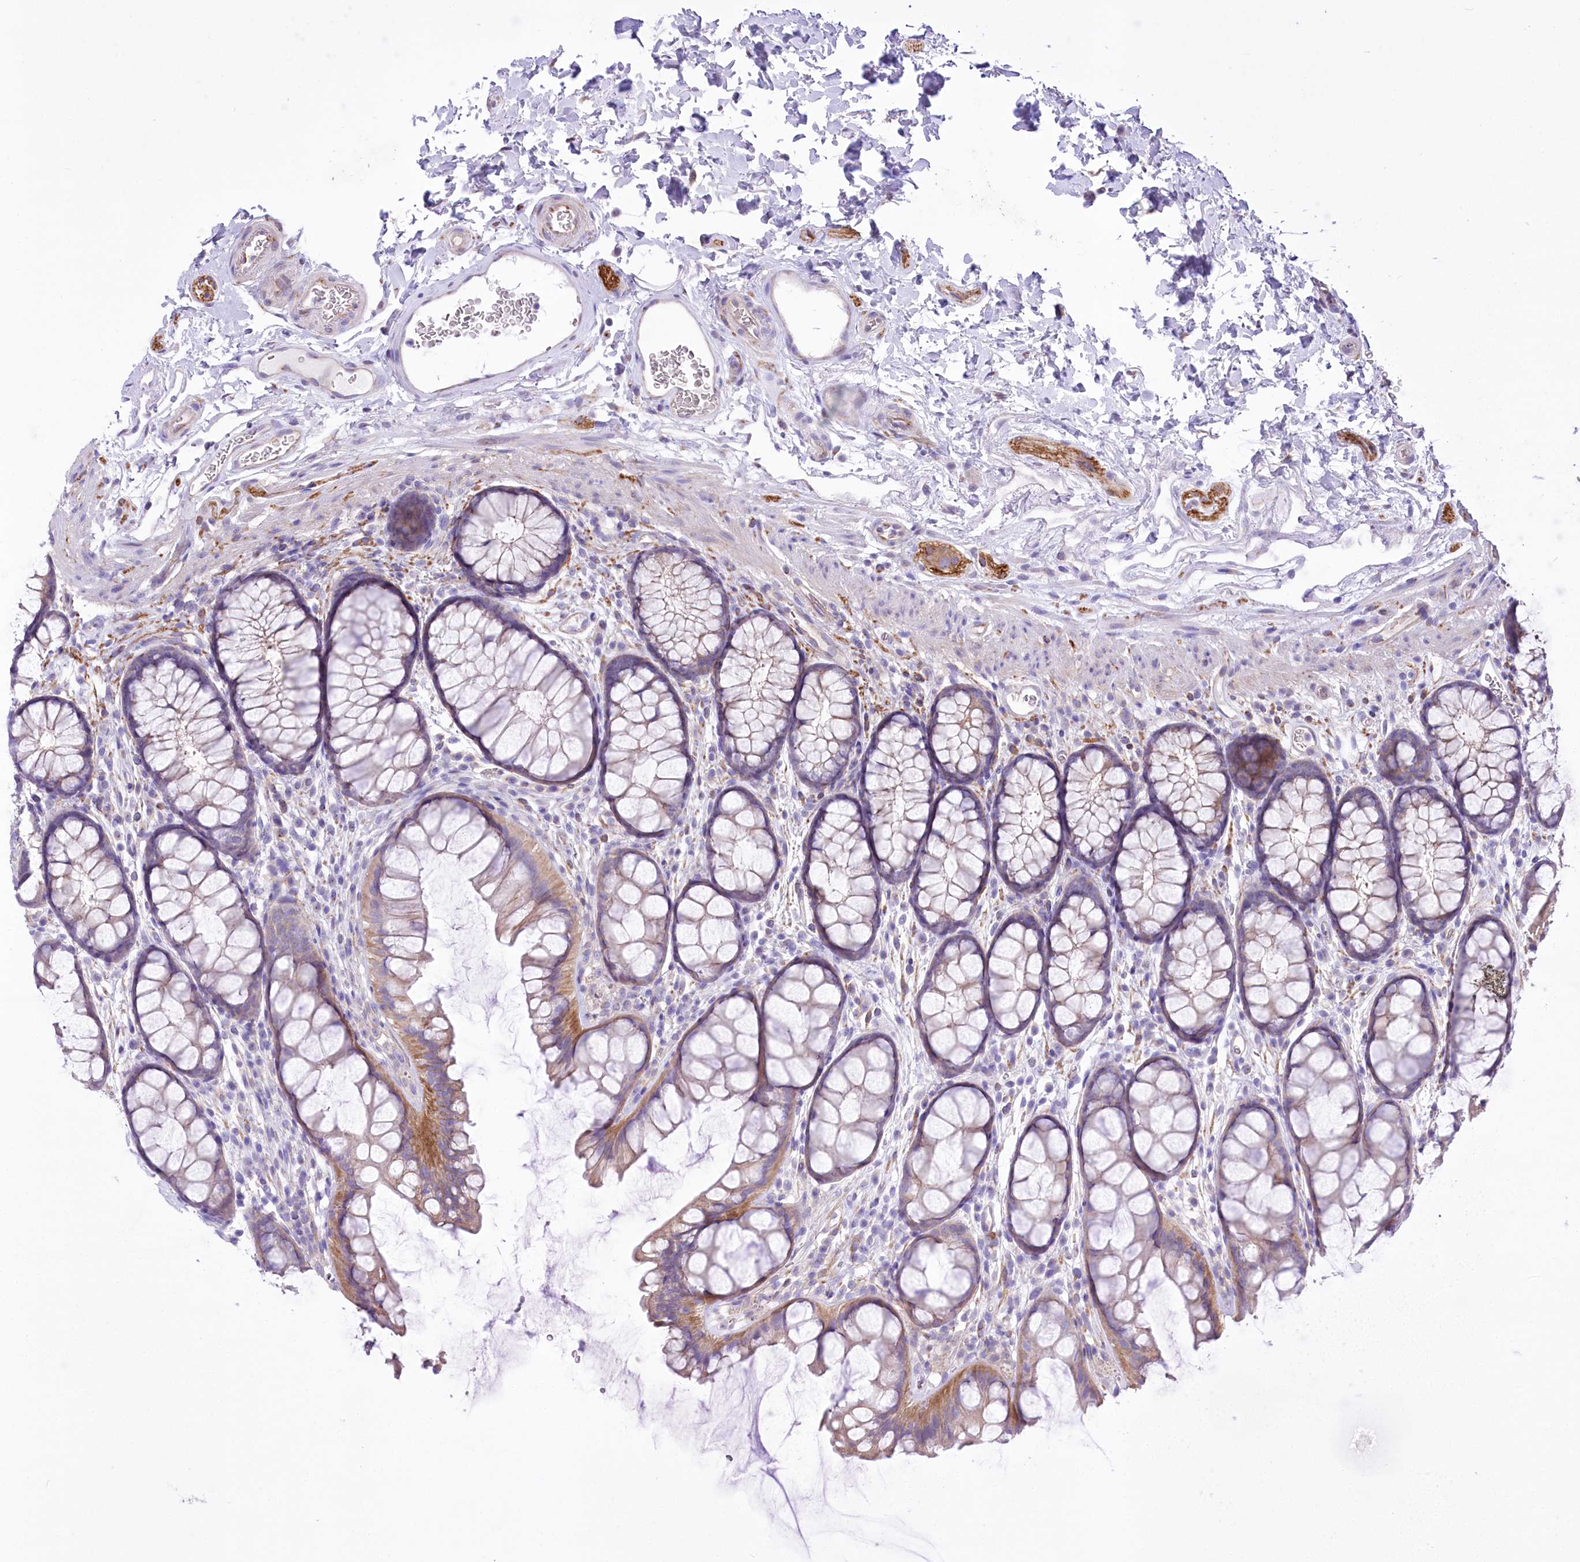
{"staining": {"intensity": "weak", "quantity": "25%-75%", "location": "cytoplasmic/membranous"}, "tissue": "colon", "cell_type": "Endothelial cells", "image_type": "normal", "snomed": [{"axis": "morphology", "description": "Normal tissue, NOS"}, {"axis": "topography", "description": "Colon"}], "caption": "Immunohistochemical staining of unremarkable colon demonstrates low levels of weak cytoplasmic/membranous positivity in about 25%-75% of endothelial cells.", "gene": "LRRC34", "patient": {"sex": "female", "age": 82}}